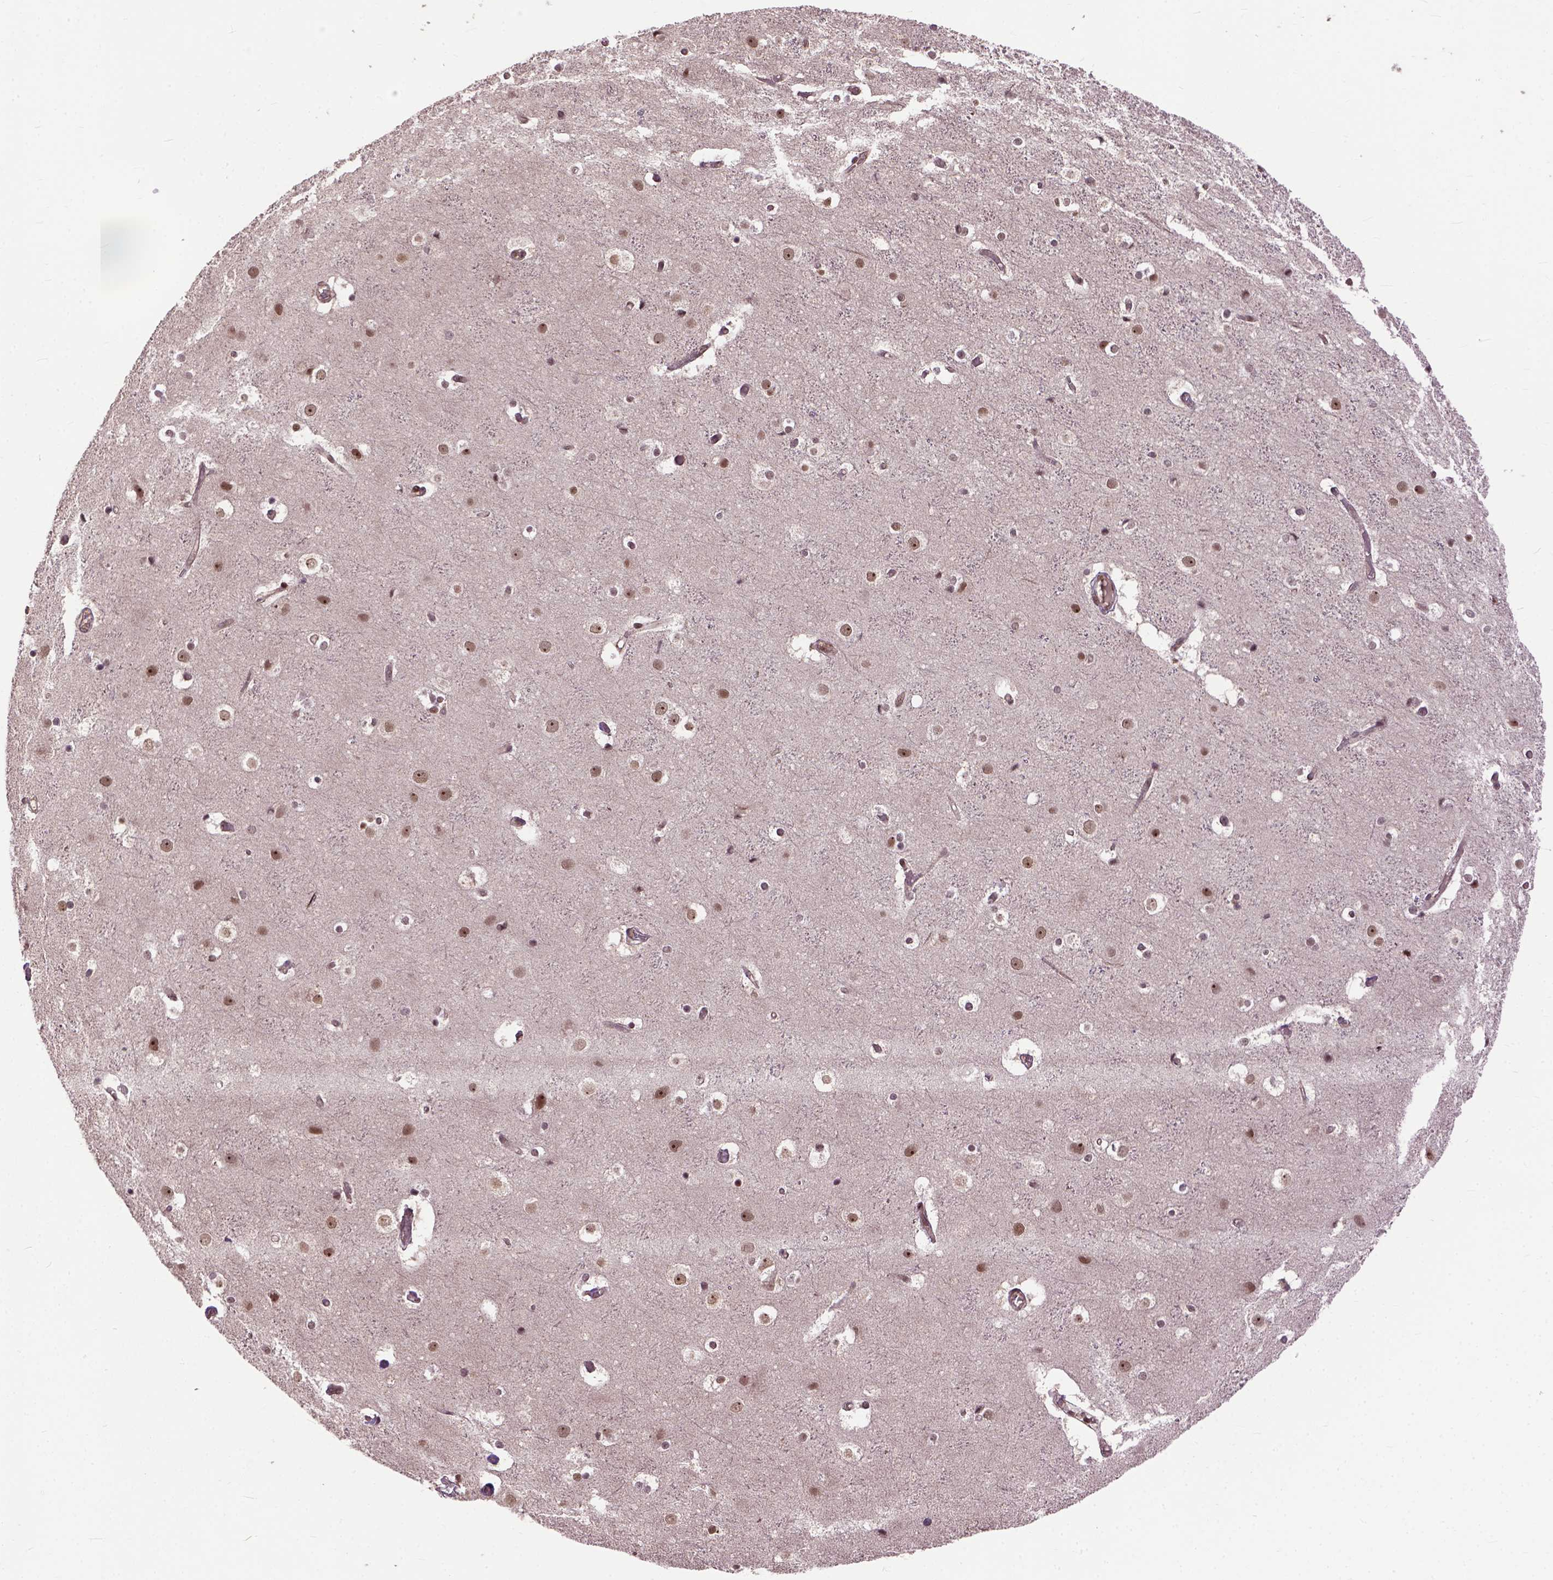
{"staining": {"intensity": "moderate", "quantity": ">75%", "location": "nuclear"}, "tissue": "cerebral cortex", "cell_type": "Endothelial cells", "image_type": "normal", "snomed": [{"axis": "morphology", "description": "Normal tissue, NOS"}, {"axis": "topography", "description": "Cerebral cortex"}], "caption": "Unremarkable cerebral cortex was stained to show a protein in brown. There is medium levels of moderate nuclear positivity in about >75% of endothelial cells.", "gene": "ZNF630", "patient": {"sex": "female", "age": 52}}